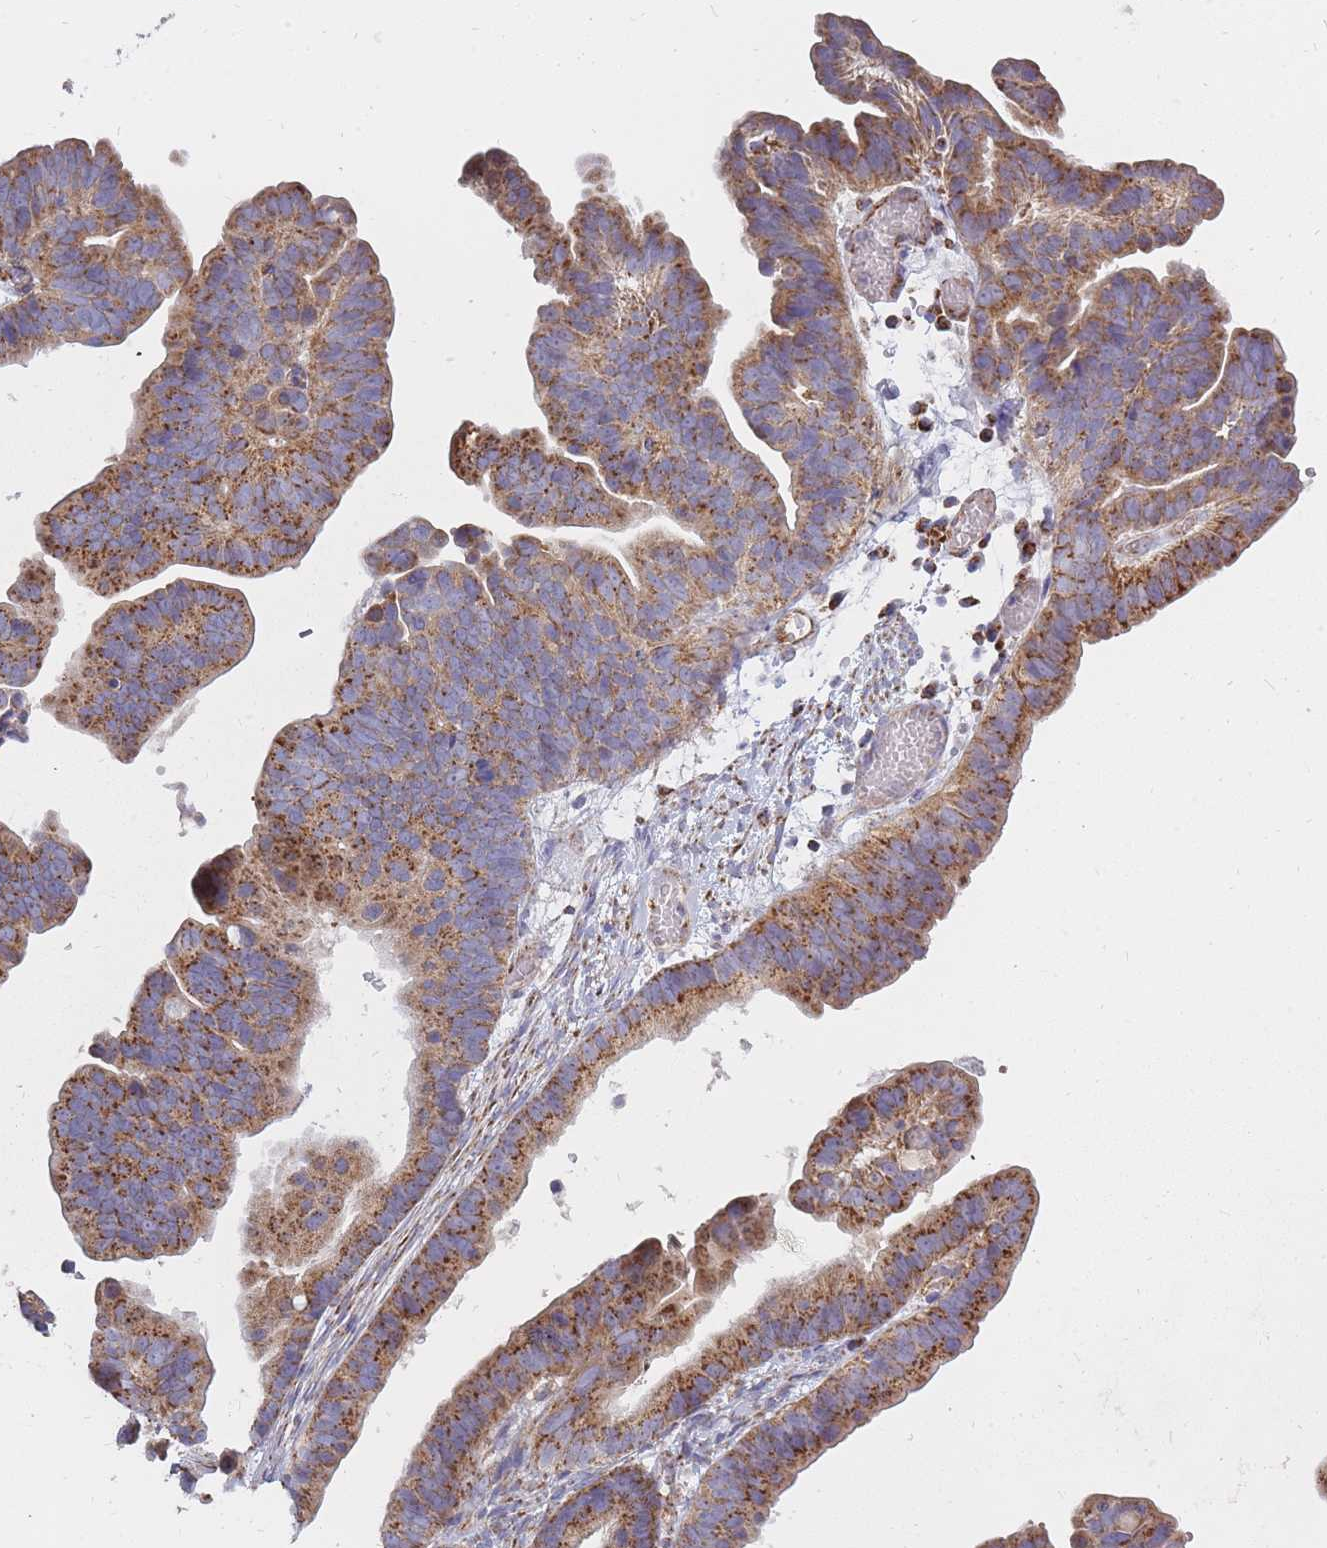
{"staining": {"intensity": "moderate", "quantity": ">75%", "location": "cytoplasmic/membranous"}, "tissue": "ovarian cancer", "cell_type": "Tumor cells", "image_type": "cancer", "snomed": [{"axis": "morphology", "description": "Cystadenocarcinoma, serous, NOS"}, {"axis": "topography", "description": "Ovary"}], "caption": "Protein staining of ovarian cancer (serous cystadenocarcinoma) tissue displays moderate cytoplasmic/membranous staining in about >75% of tumor cells. (DAB (3,3'-diaminobenzidine) IHC with brightfield microscopy, high magnification).", "gene": "ALKBH4", "patient": {"sex": "female", "age": 56}}